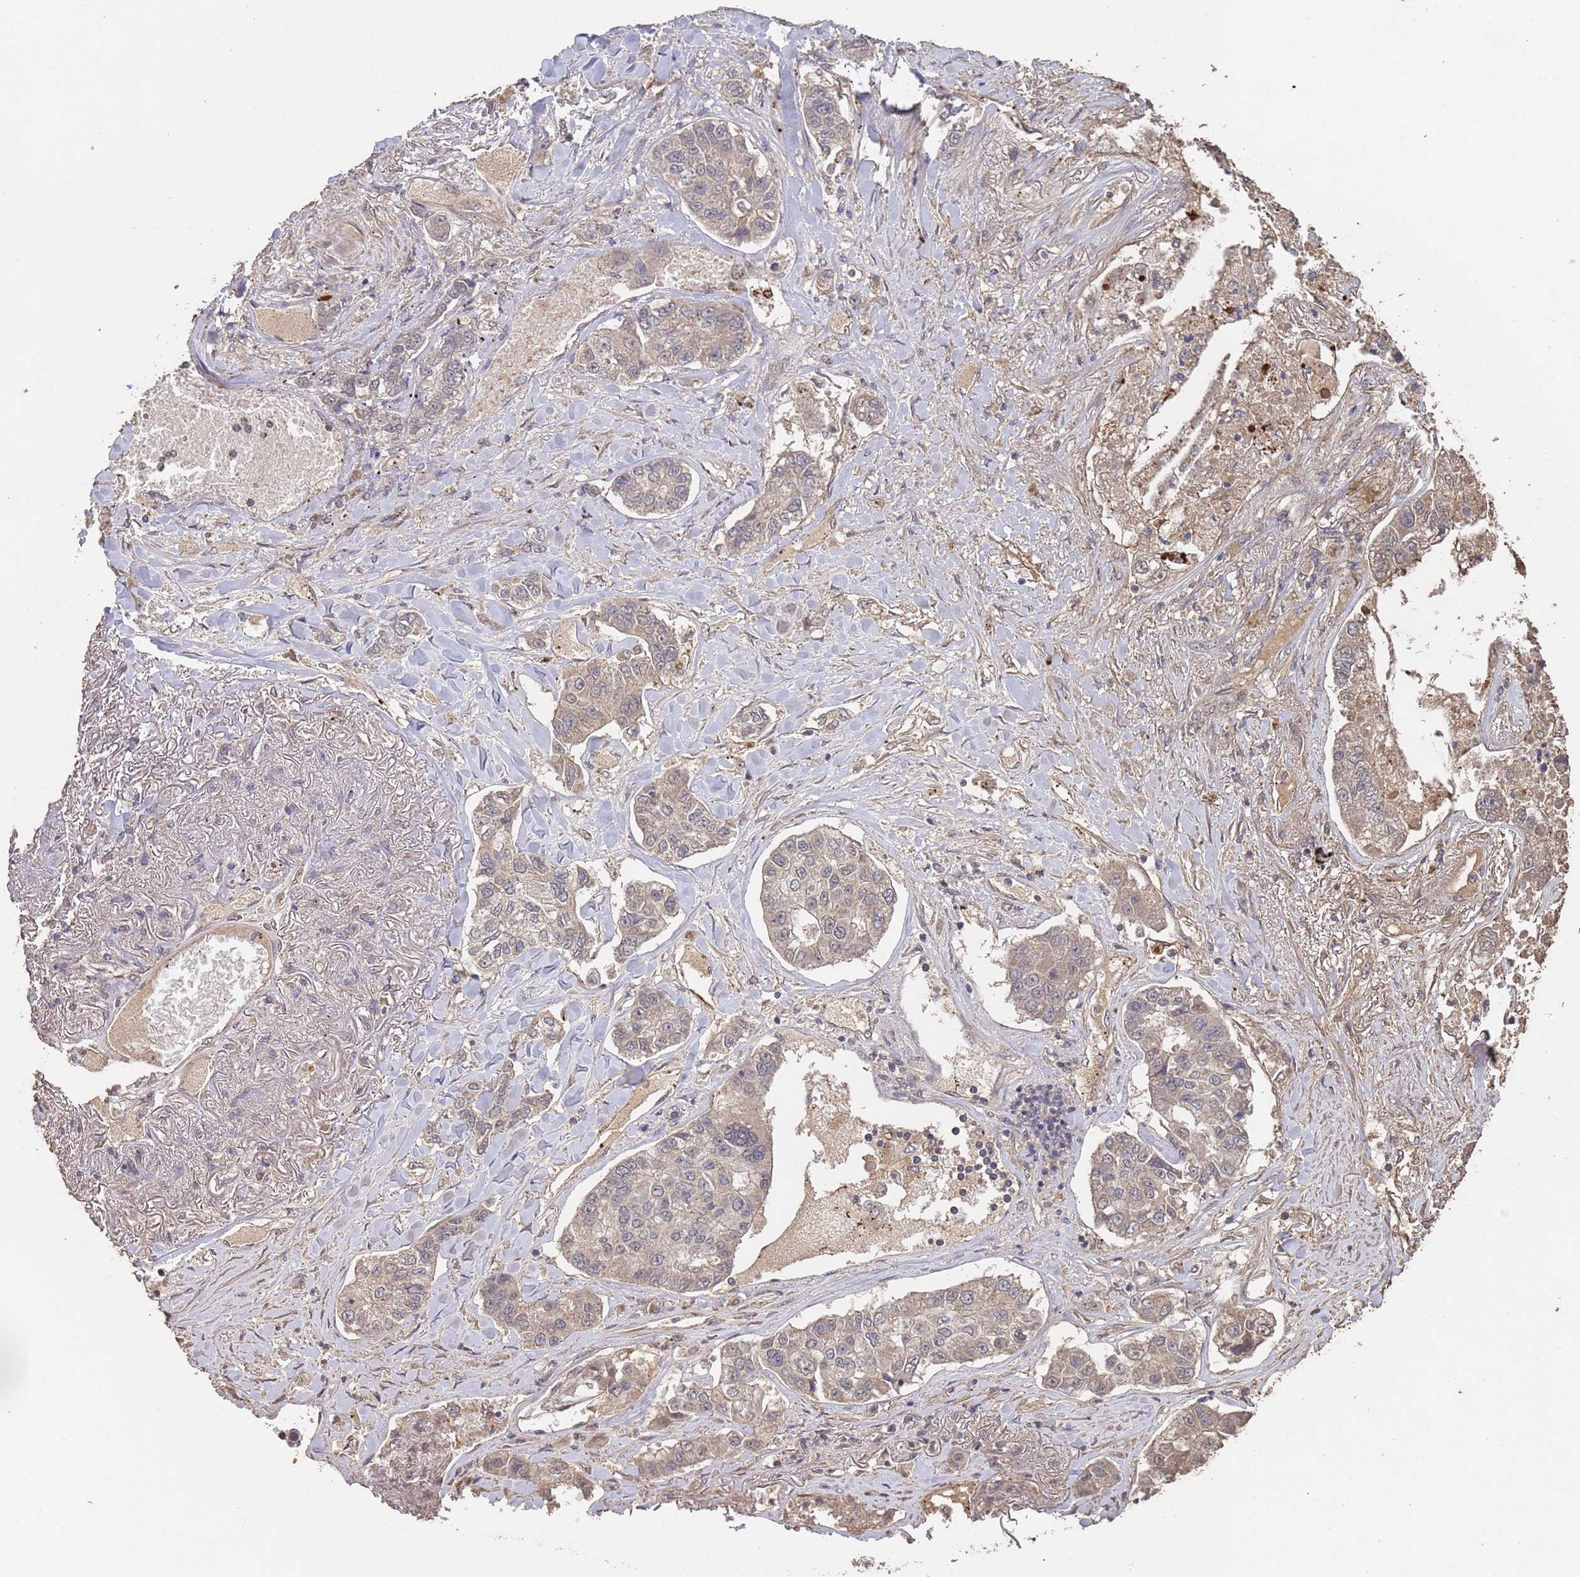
{"staining": {"intensity": "negative", "quantity": "none", "location": "none"}, "tissue": "lung cancer", "cell_type": "Tumor cells", "image_type": "cancer", "snomed": [{"axis": "morphology", "description": "Adenocarcinoma, NOS"}, {"axis": "topography", "description": "Lung"}], "caption": "The histopathology image demonstrates no staining of tumor cells in lung cancer. The staining was performed using DAB to visualize the protein expression in brown, while the nuclei were stained in blue with hematoxylin (Magnification: 20x).", "gene": "FRAT1", "patient": {"sex": "male", "age": 49}}